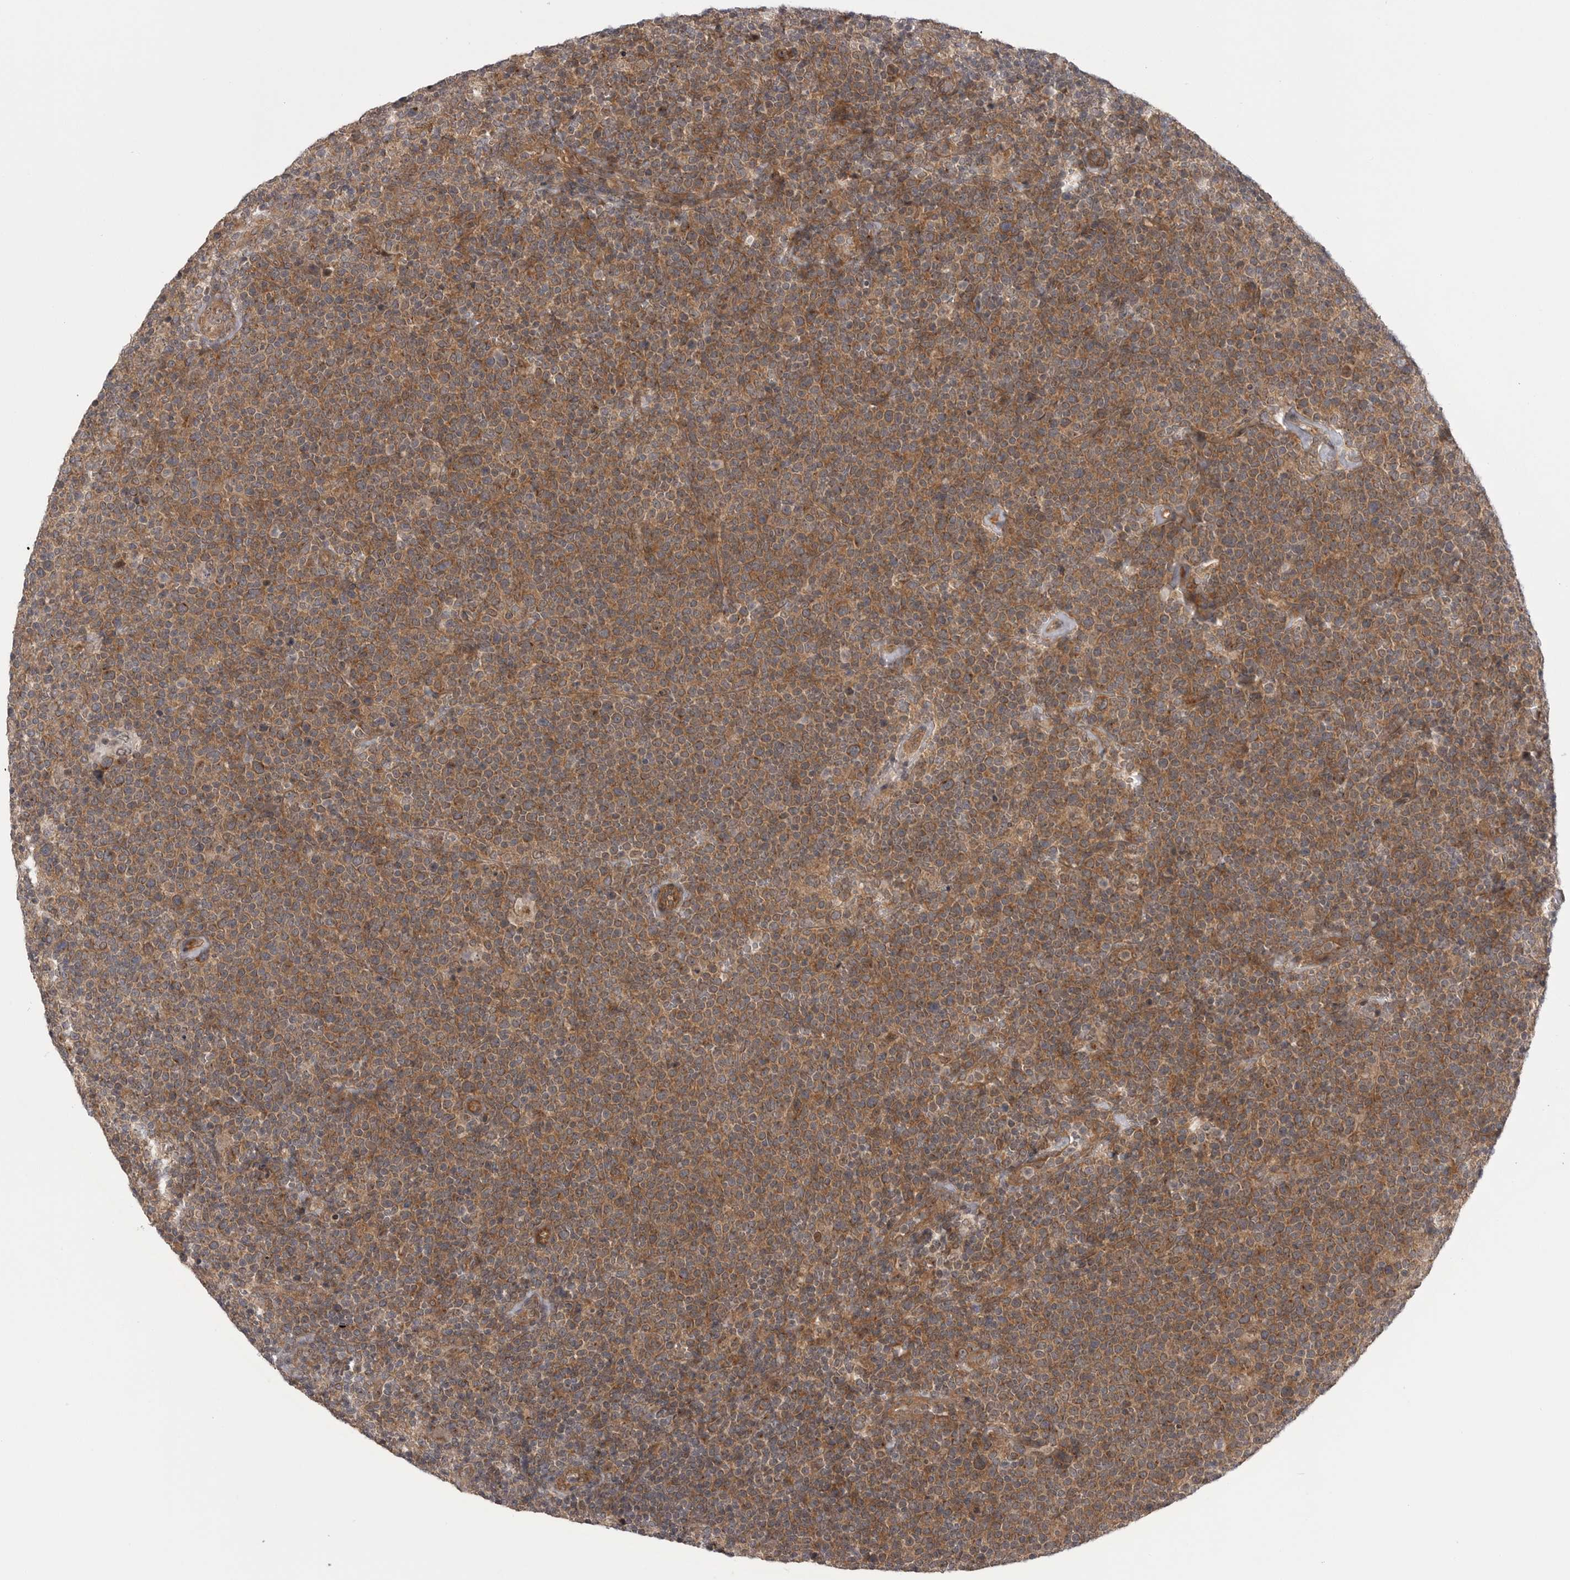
{"staining": {"intensity": "moderate", "quantity": ">75%", "location": "cytoplasmic/membranous"}, "tissue": "lymphoma", "cell_type": "Tumor cells", "image_type": "cancer", "snomed": [{"axis": "morphology", "description": "Malignant lymphoma, non-Hodgkin's type, High grade"}, {"axis": "topography", "description": "Lymph node"}], "caption": "A micrograph showing moderate cytoplasmic/membranous staining in approximately >75% of tumor cells in malignant lymphoma, non-Hodgkin's type (high-grade), as visualized by brown immunohistochemical staining.", "gene": "PDCL", "patient": {"sex": "male", "age": 61}}